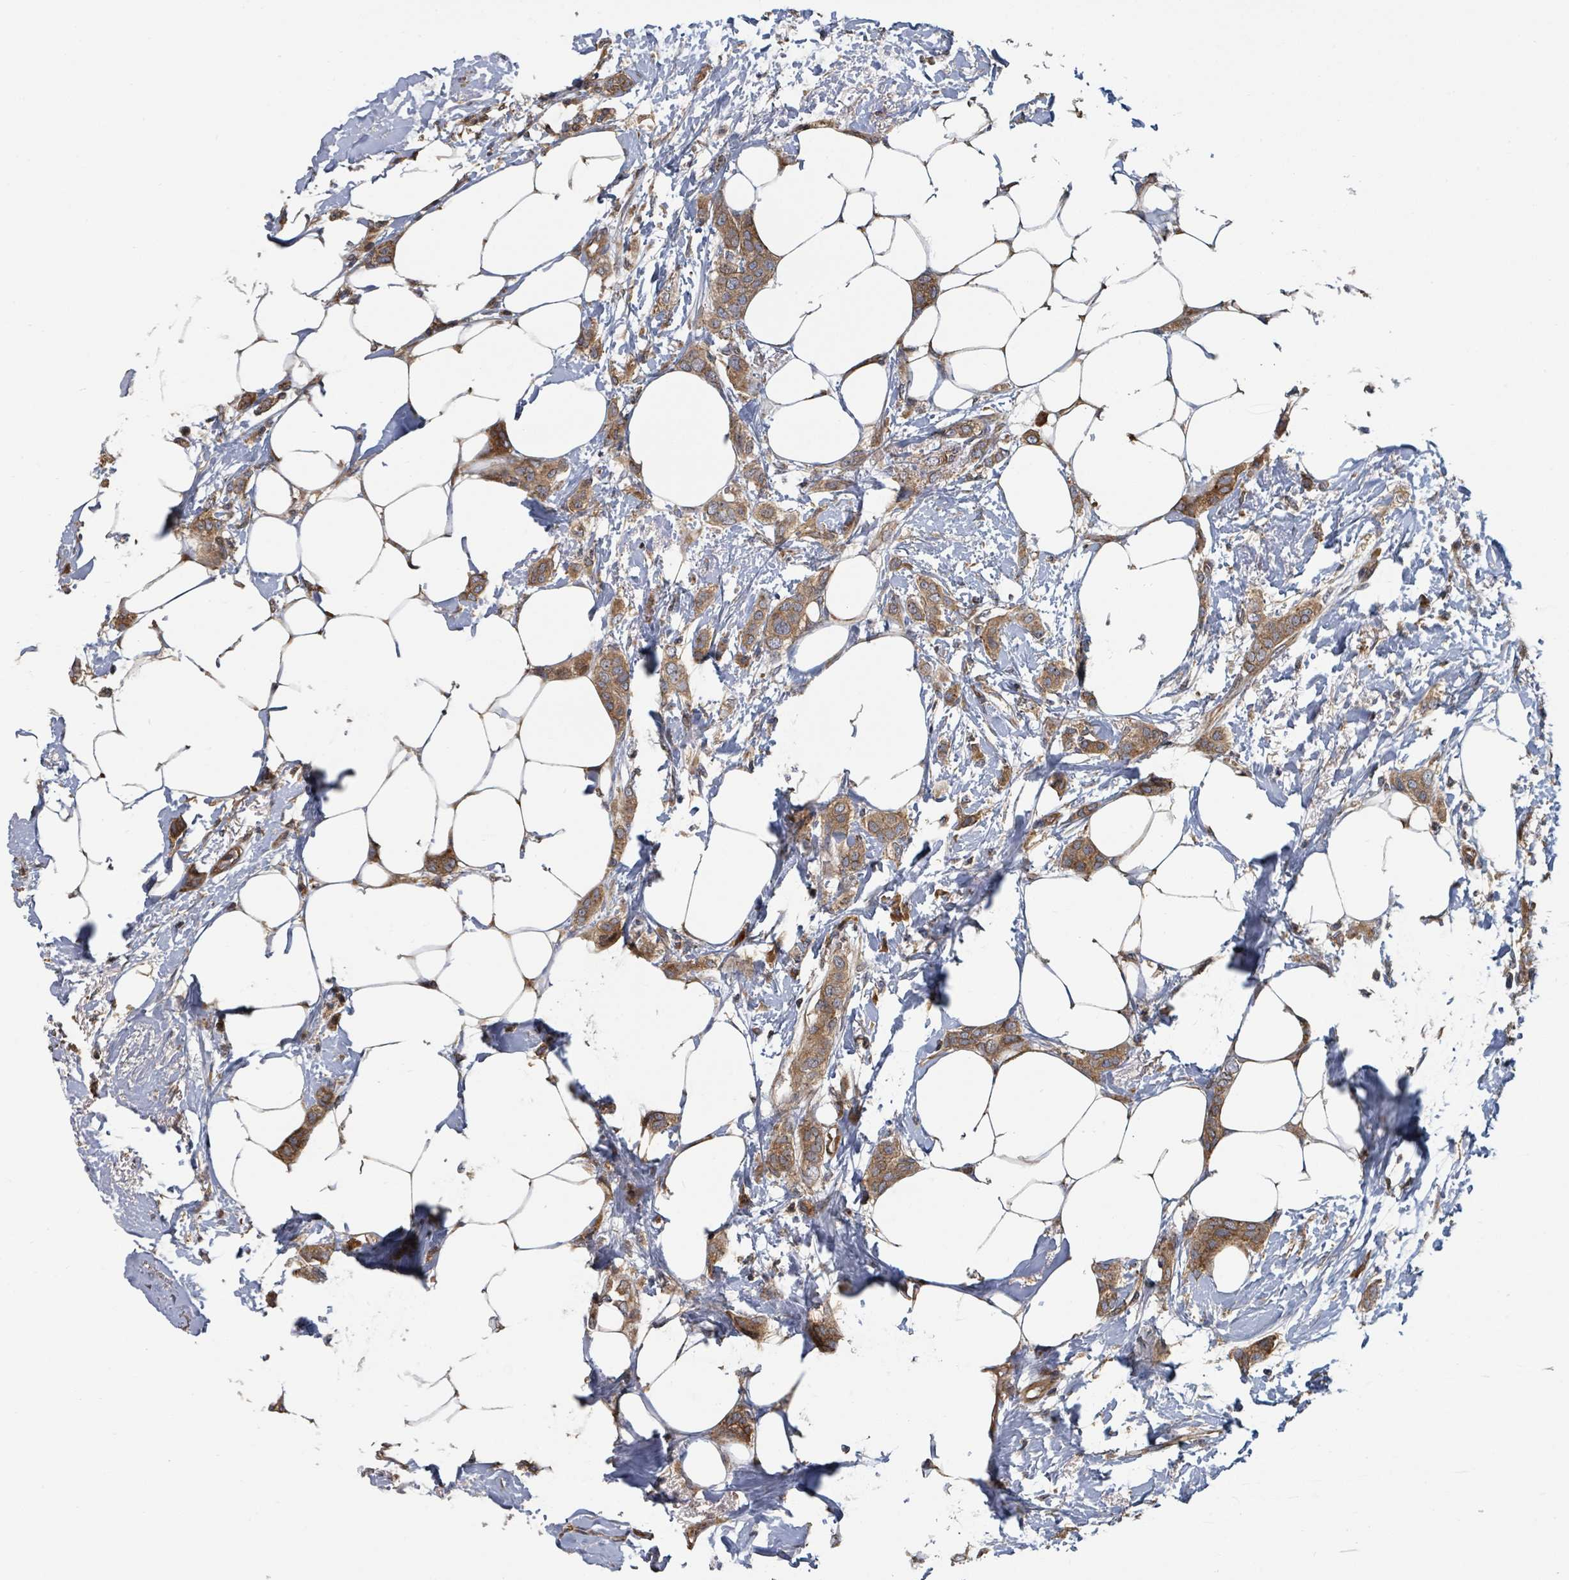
{"staining": {"intensity": "moderate", "quantity": ">75%", "location": "cytoplasmic/membranous"}, "tissue": "breast cancer", "cell_type": "Tumor cells", "image_type": "cancer", "snomed": [{"axis": "morphology", "description": "Duct carcinoma"}, {"axis": "topography", "description": "Breast"}], "caption": "A brown stain labels moderate cytoplasmic/membranous expression of a protein in breast cancer (intraductal carcinoma) tumor cells.", "gene": "DPM1", "patient": {"sex": "female", "age": 72}}